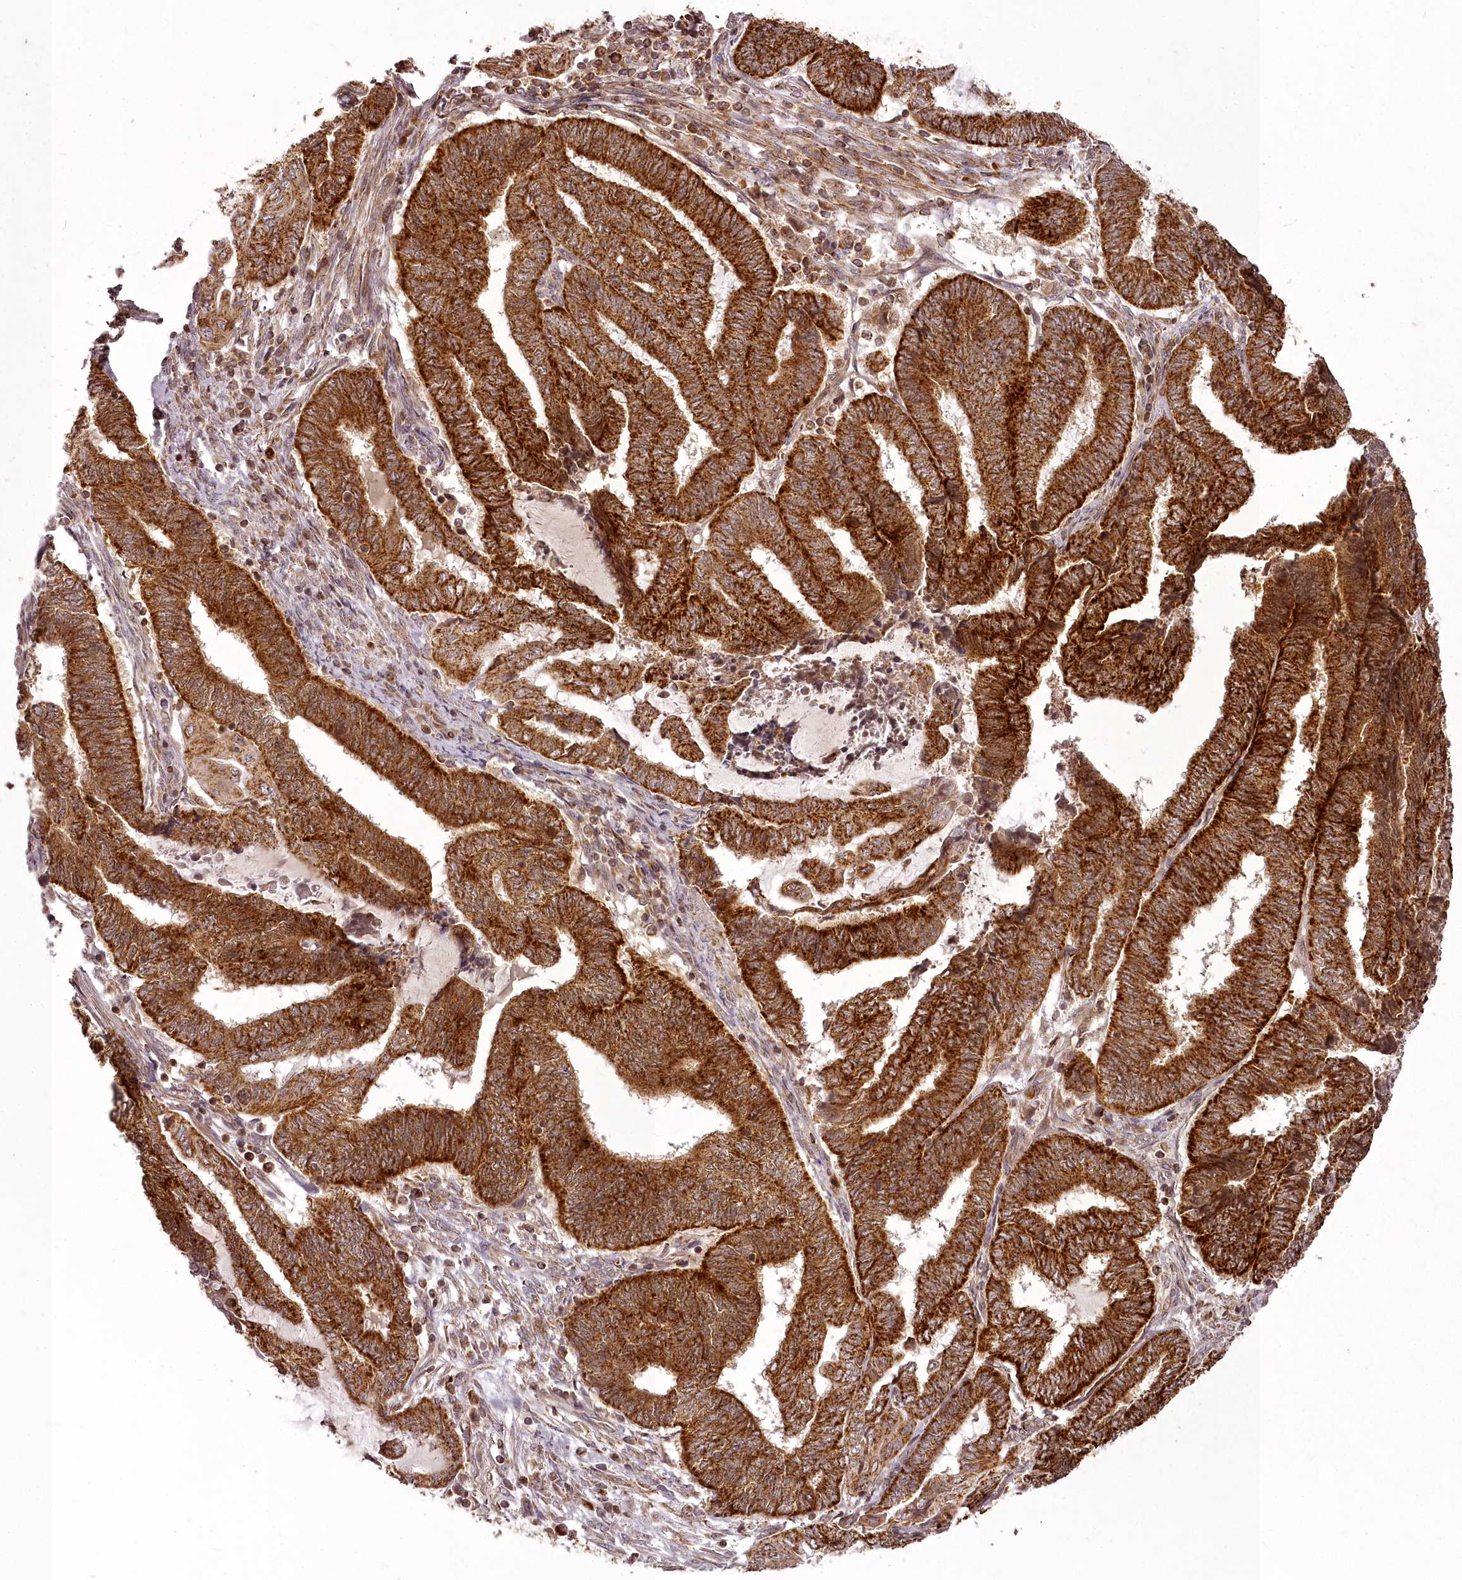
{"staining": {"intensity": "strong", "quantity": ">75%", "location": "cytoplasmic/membranous"}, "tissue": "endometrial cancer", "cell_type": "Tumor cells", "image_type": "cancer", "snomed": [{"axis": "morphology", "description": "Adenocarcinoma, NOS"}, {"axis": "topography", "description": "Uterus"}, {"axis": "topography", "description": "Endometrium"}], "caption": "Immunohistochemical staining of human endometrial adenocarcinoma reveals high levels of strong cytoplasmic/membranous protein positivity in approximately >75% of tumor cells.", "gene": "CHCHD2", "patient": {"sex": "female", "age": 70}}